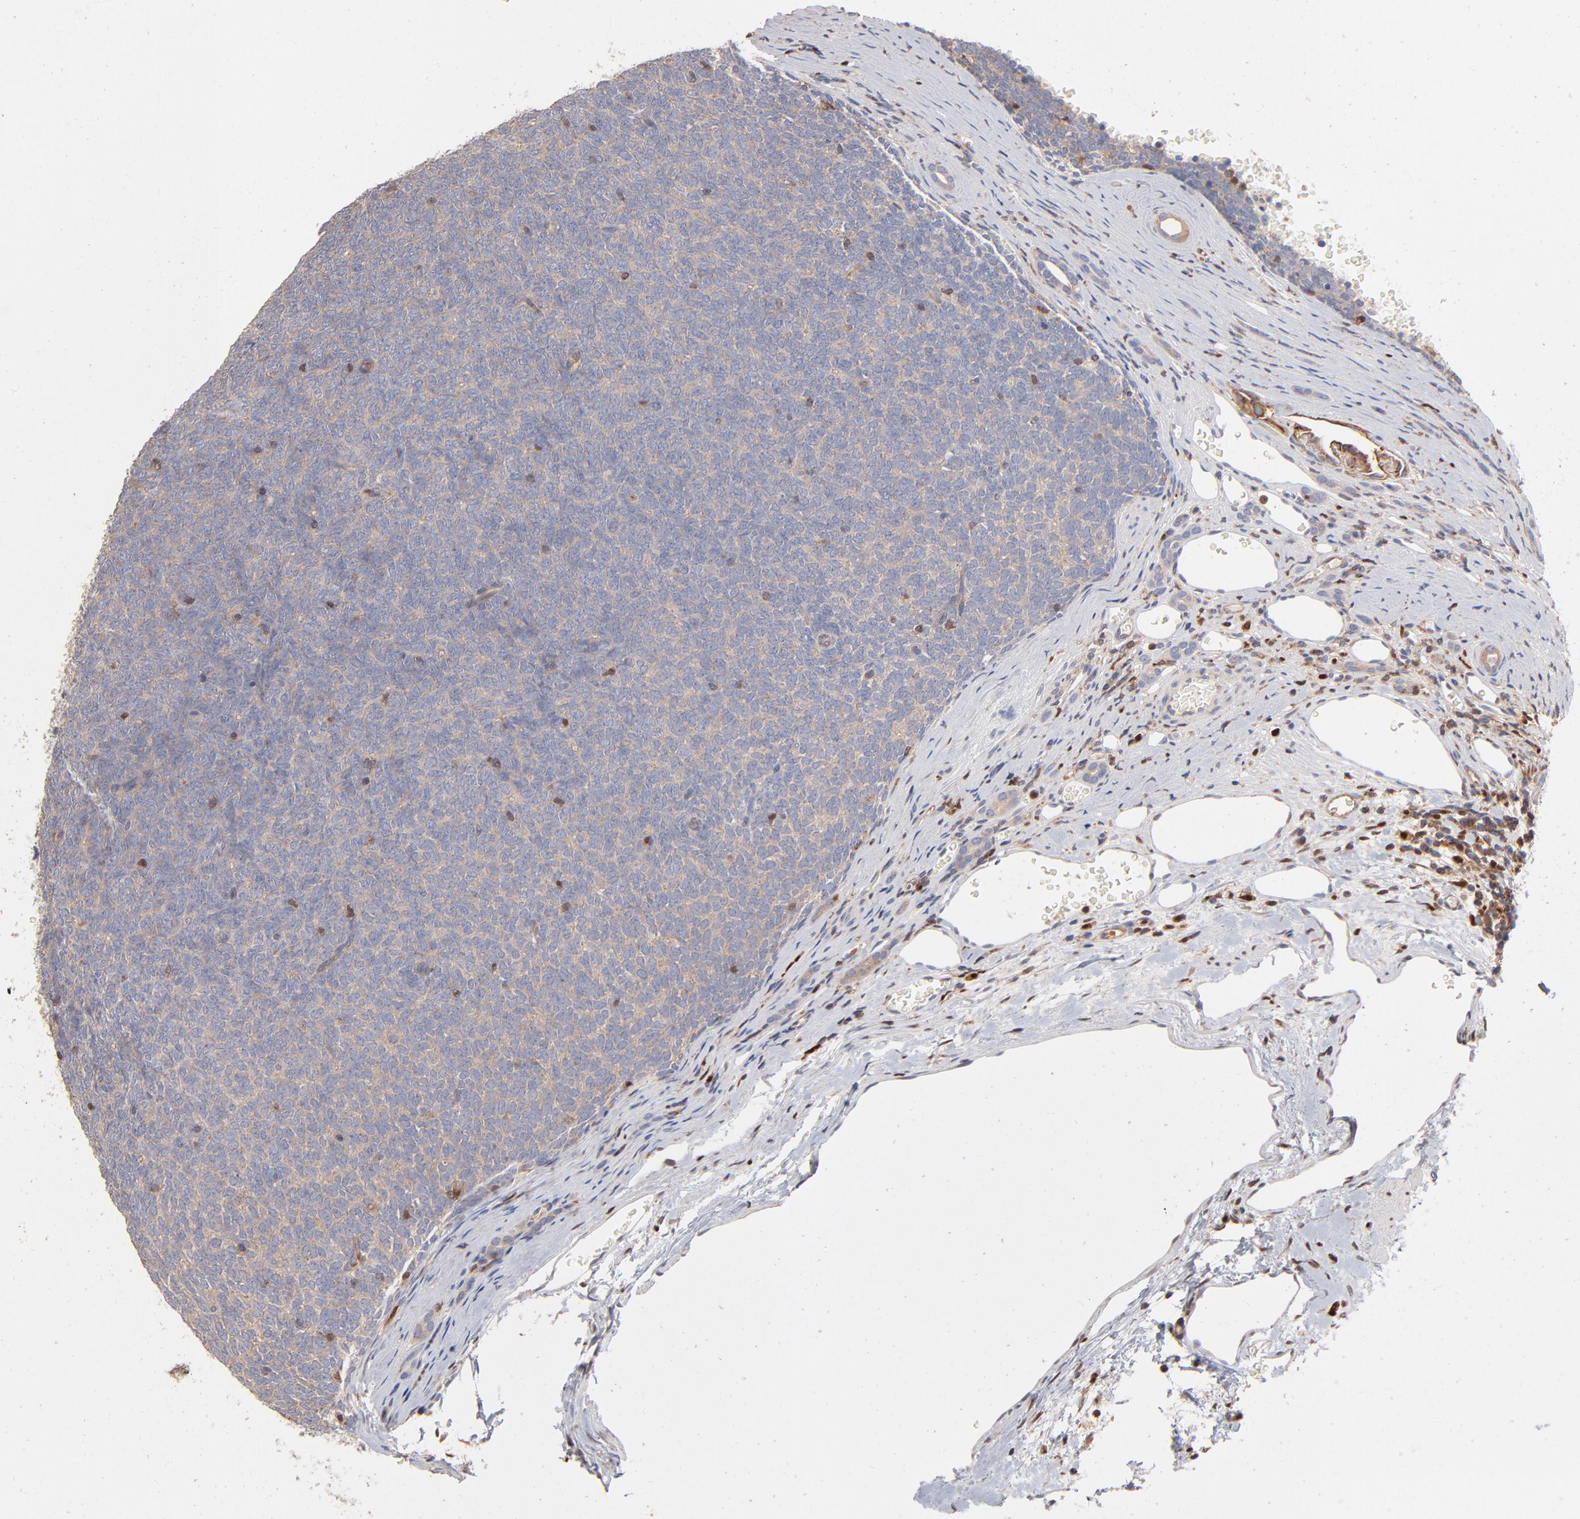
{"staining": {"intensity": "negative", "quantity": "none", "location": "none"}, "tissue": "renal cancer", "cell_type": "Tumor cells", "image_type": "cancer", "snomed": [{"axis": "morphology", "description": "Neoplasm, malignant, NOS"}, {"axis": "topography", "description": "Kidney"}], "caption": "Immunohistochemical staining of renal cancer shows no significant staining in tumor cells.", "gene": "ARHGEF6", "patient": {"sex": "male", "age": 28}}